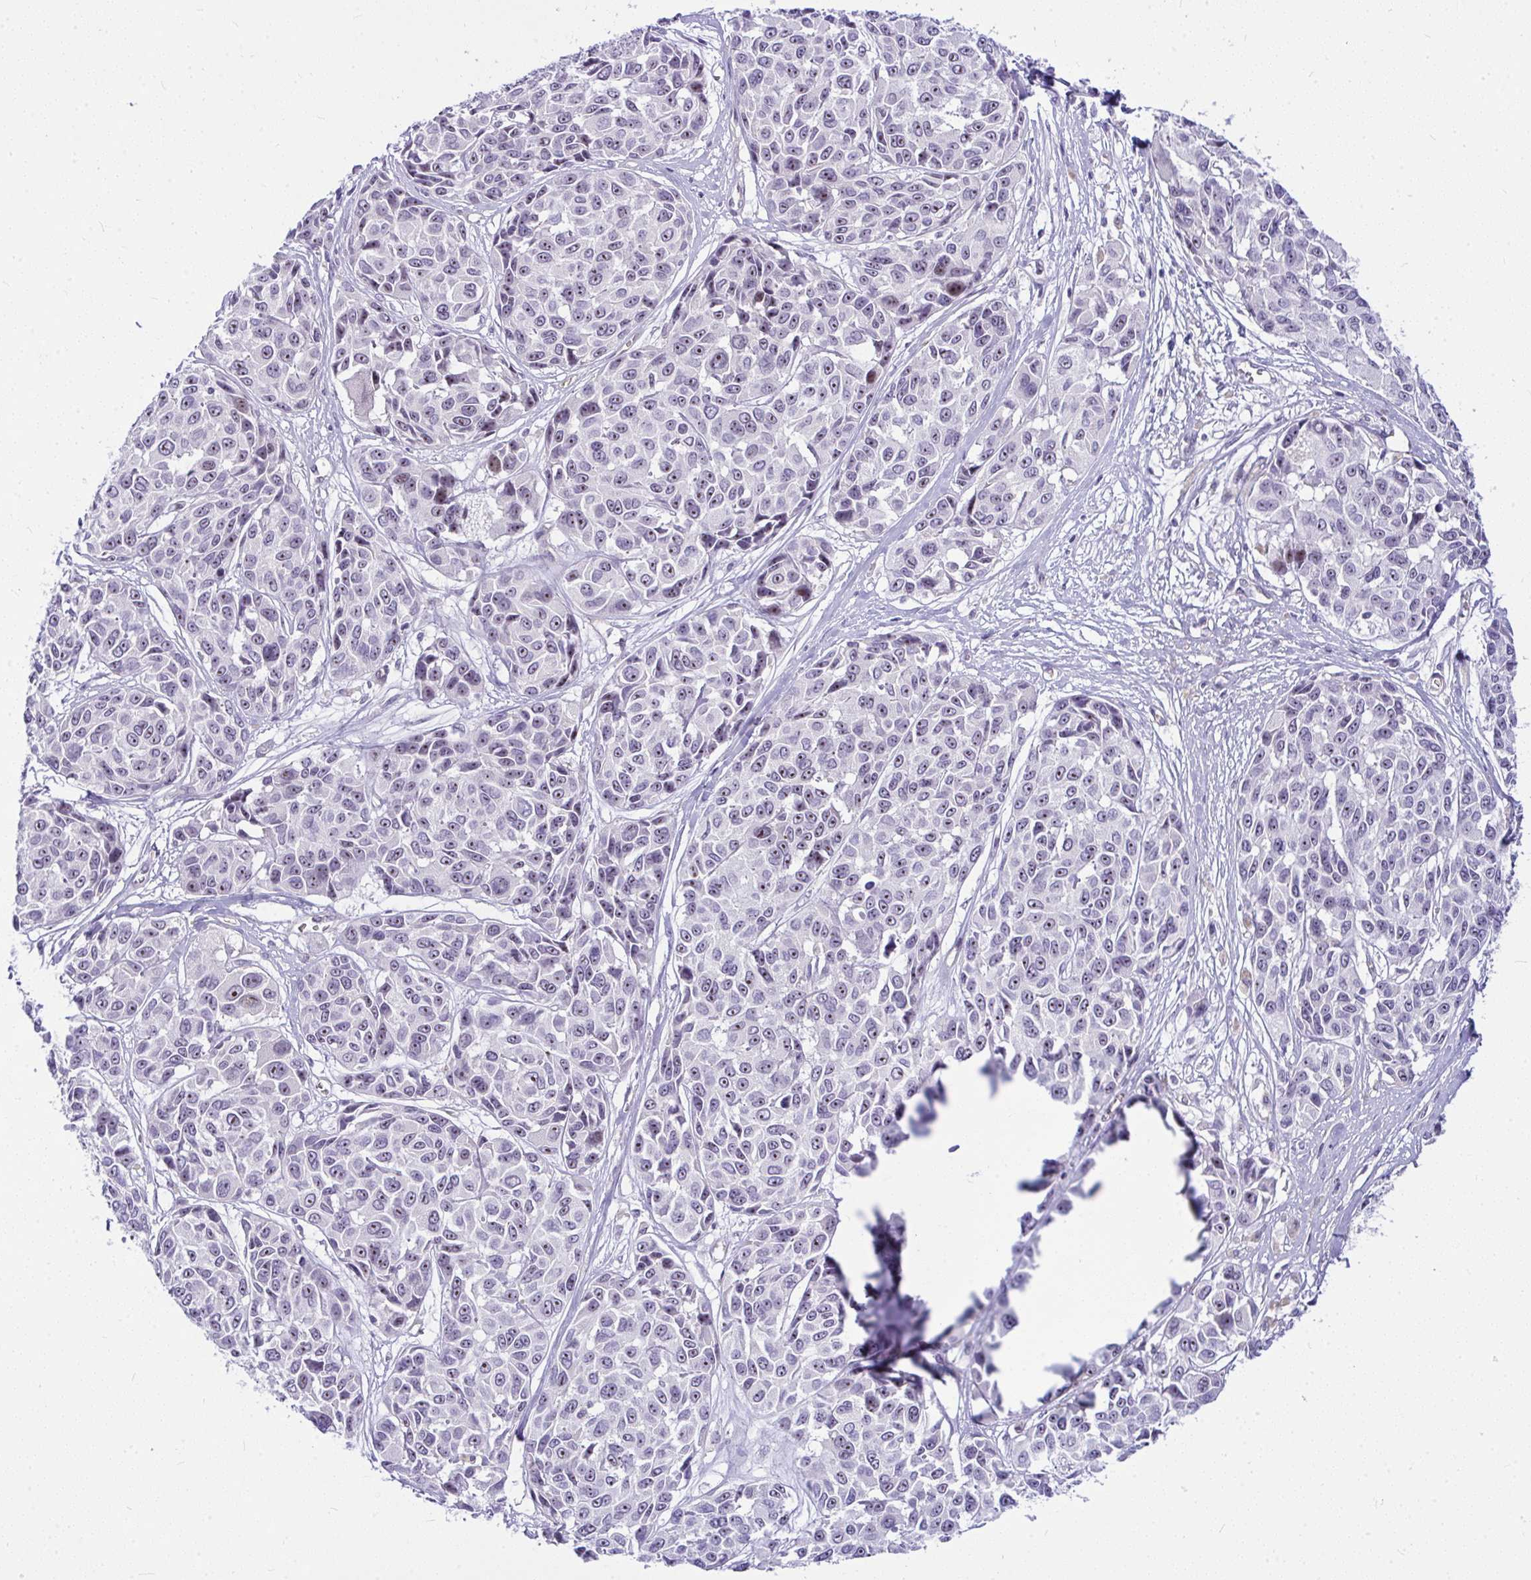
{"staining": {"intensity": "moderate", "quantity": "25%-75%", "location": "nuclear"}, "tissue": "melanoma", "cell_type": "Tumor cells", "image_type": "cancer", "snomed": [{"axis": "morphology", "description": "Malignant melanoma, NOS"}, {"axis": "topography", "description": "Skin"}], "caption": "Immunohistochemical staining of human melanoma reveals moderate nuclear protein staining in approximately 25%-75% of tumor cells. Ihc stains the protein of interest in brown and the nuclei are stained blue.", "gene": "NFXL1", "patient": {"sex": "female", "age": 66}}